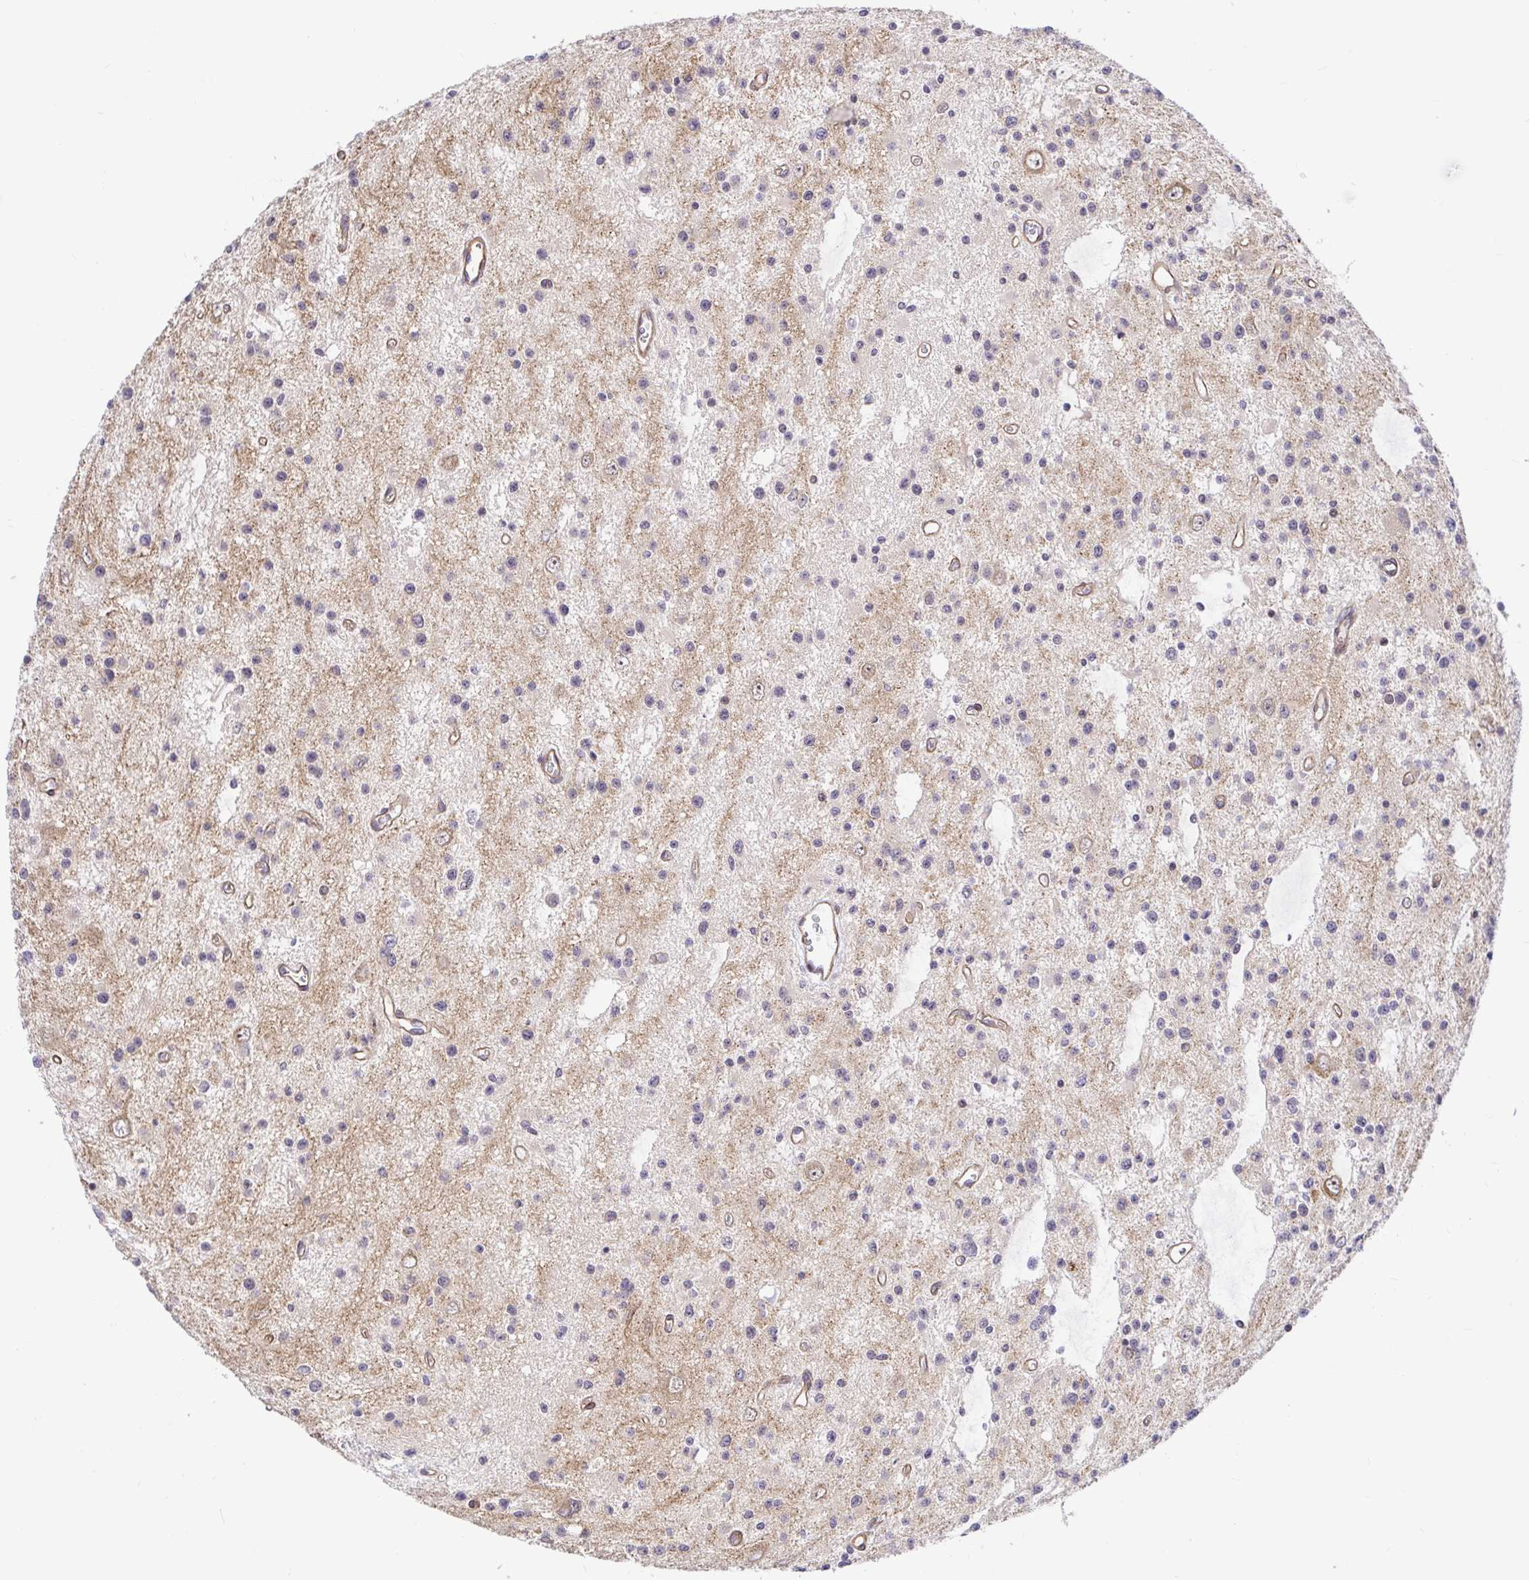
{"staining": {"intensity": "negative", "quantity": "none", "location": "none"}, "tissue": "glioma", "cell_type": "Tumor cells", "image_type": "cancer", "snomed": [{"axis": "morphology", "description": "Glioma, malignant, Low grade"}, {"axis": "topography", "description": "Brain"}], "caption": "This is an immunohistochemistry photomicrograph of human malignant glioma (low-grade). There is no positivity in tumor cells.", "gene": "TRIM55", "patient": {"sex": "male", "age": 43}}